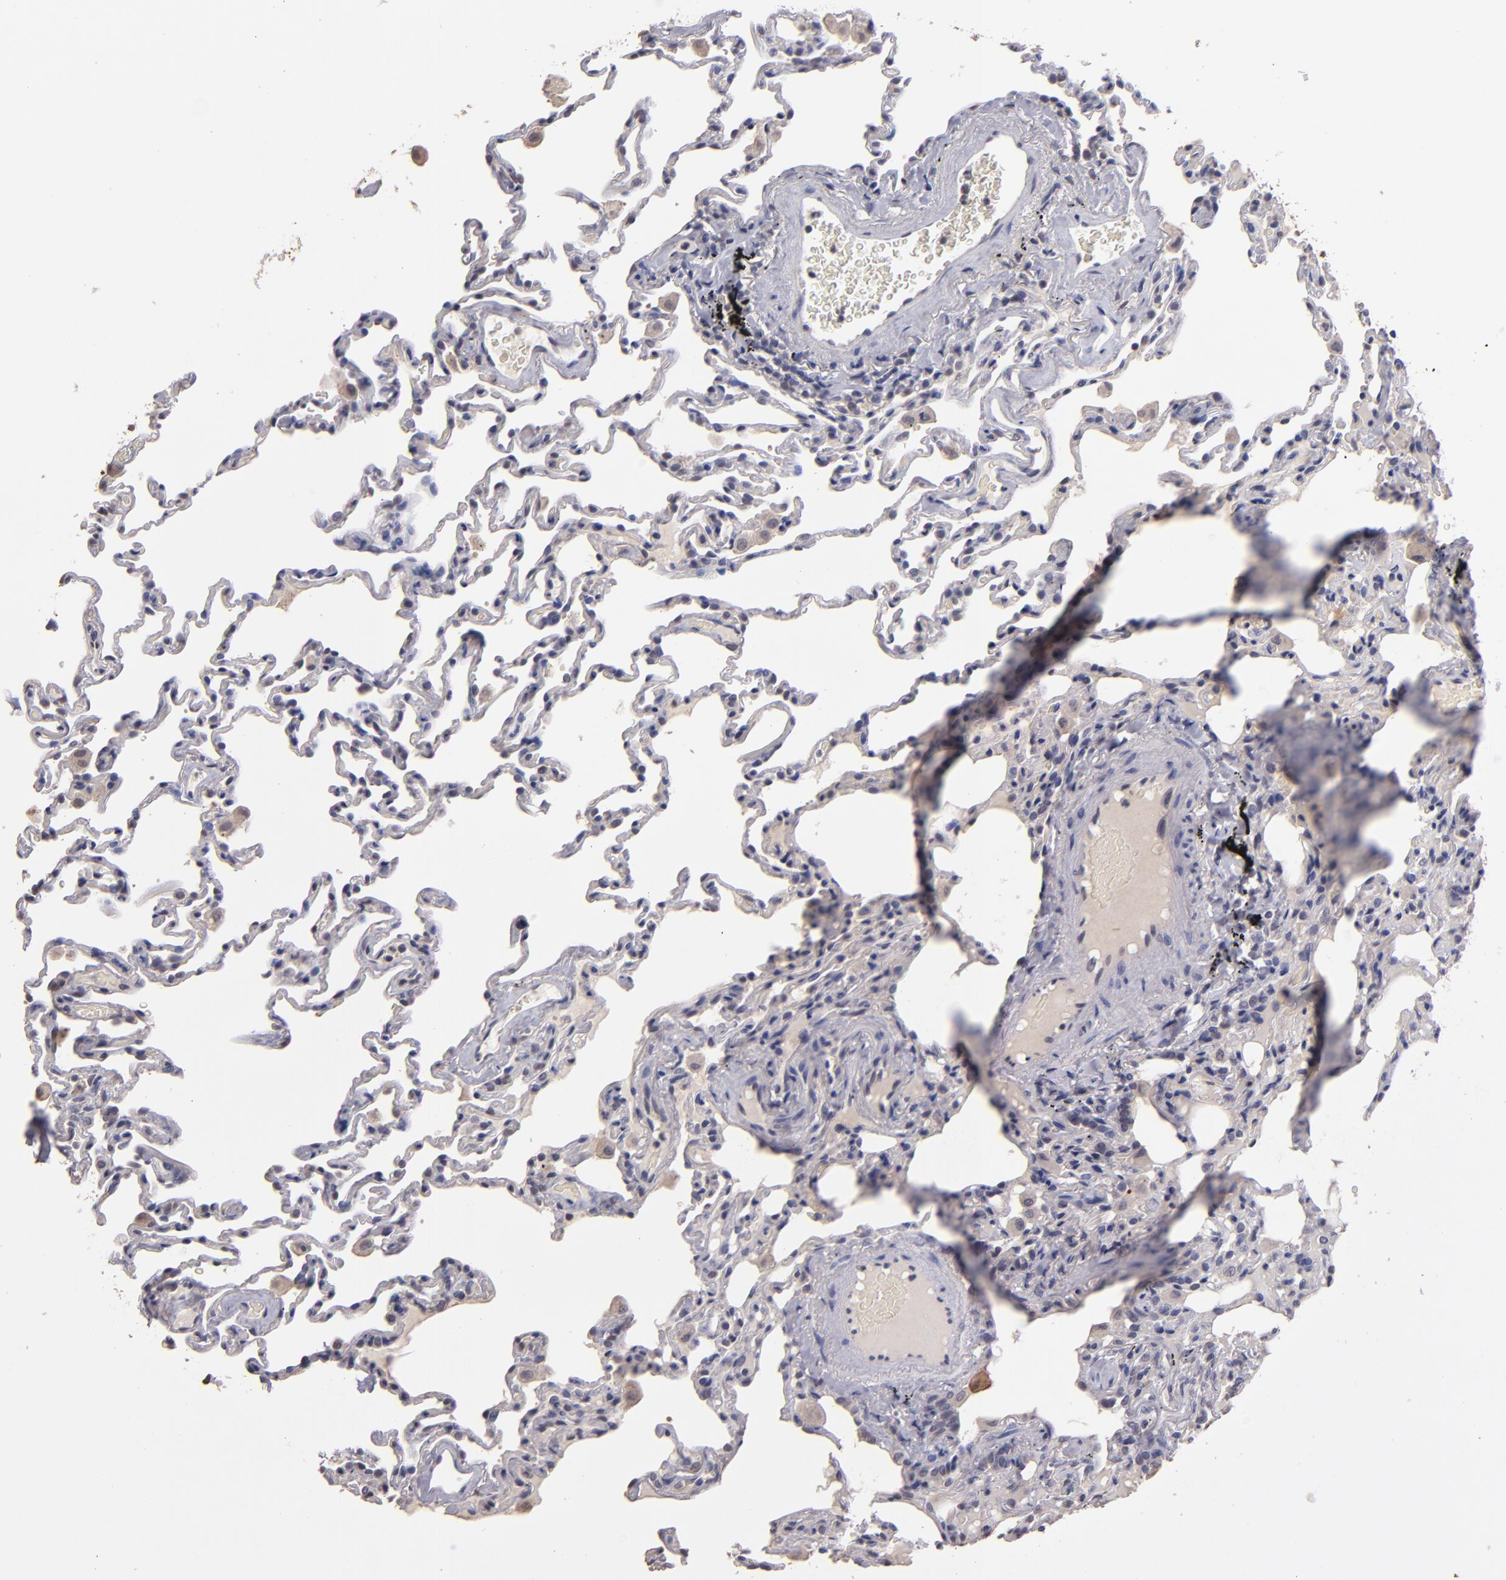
{"staining": {"intensity": "negative", "quantity": "none", "location": "none"}, "tissue": "lung", "cell_type": "Alveolar cells", "image_type": "normal", "snomed": [{"axis": "morphology", "description": "Normal tissue, NOS"}, {"axis": "topography", "description": "Lung"}], "caption": "Immunohistochemistry (IHC) image of benign lung: human lung stained with DAB shows no significant protein staining in alveolar cells.", "gene": "S100A1", "patient": {"sex": "male", "age": 59}}